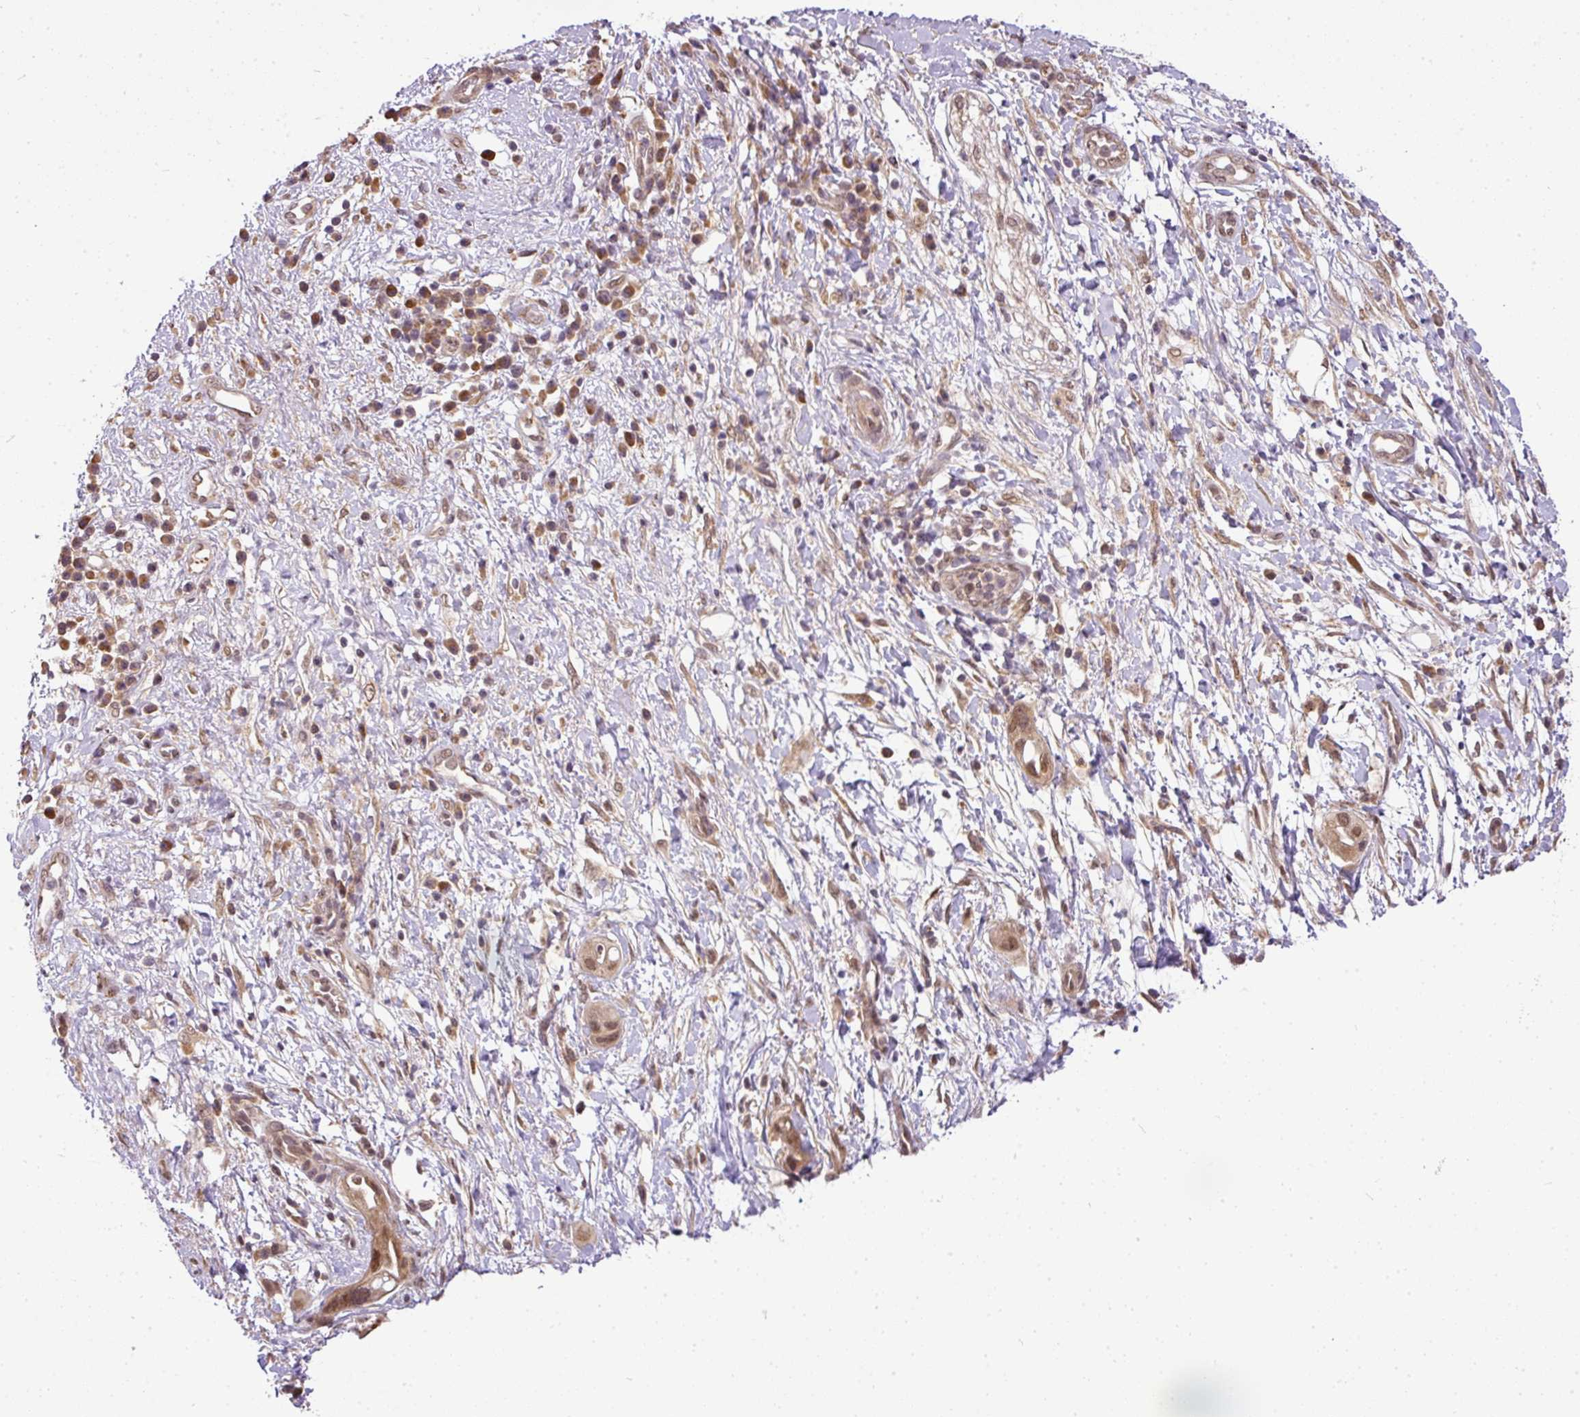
{"staining": {"intensity": "moderate", "quantity": ">75%", "location": "cytoplasmic/membranous,nuclear"}, "tissue": "pancreatic cancer", "cell_type": "Tumor cells", "image_type": "cancer", "snomed": [{"axis": "morphology", "description": "Adenocarcinoma, NOS"}, {"axis": "topography", "description": "Pancreas"}], "caption": "Protein expression analysis of human pancreatic cancer (adenocarcinoma) reveals moderate cytoplasmic/membranous and nuclear expression in approximately >75% of tumor cells.", "gene": "C1orf226", "patient": {"sex": "male", "age": 68}}